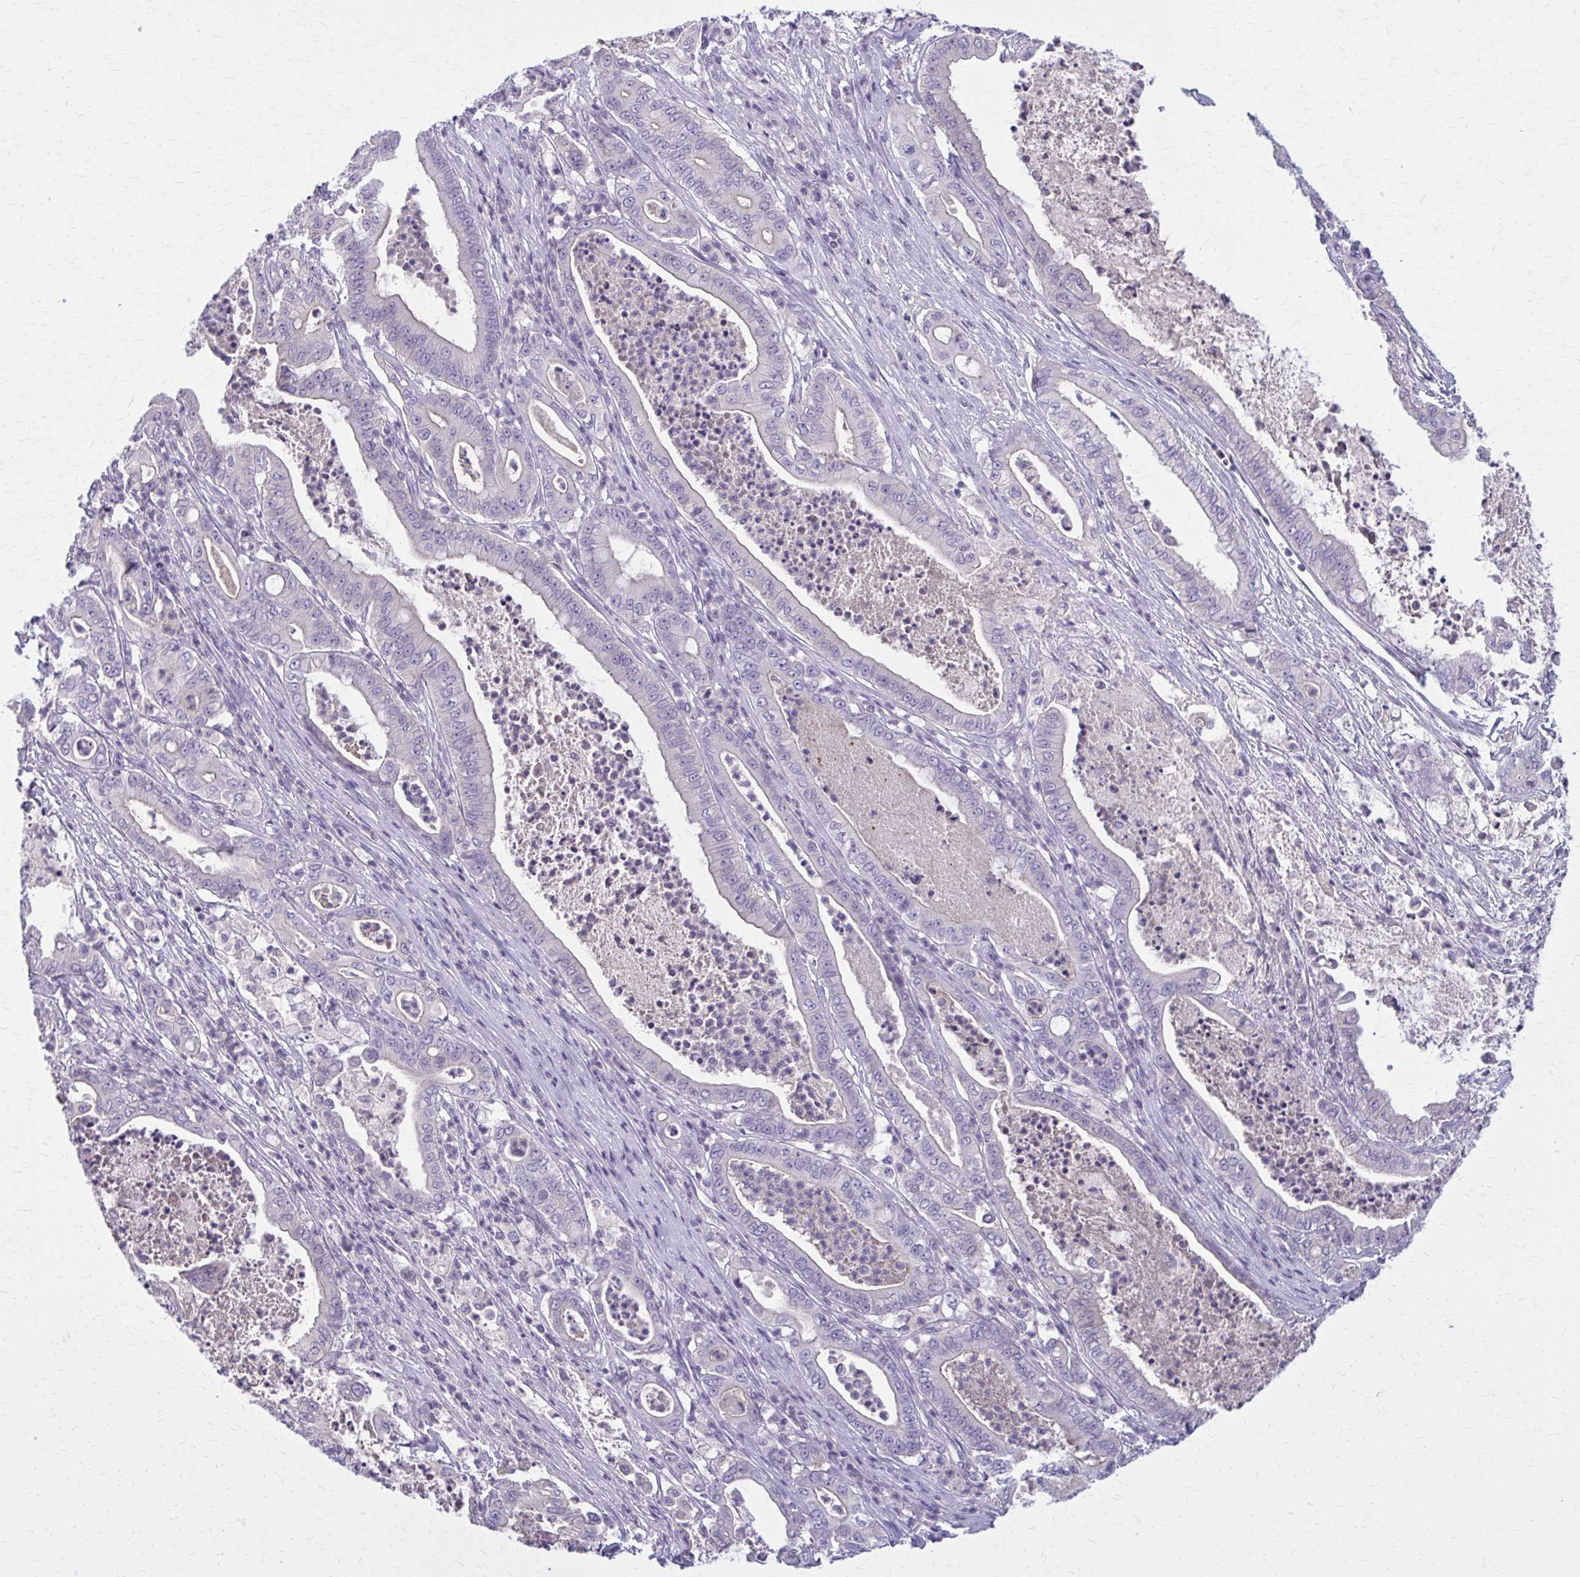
{"staining": {"intensity": "negative", "quantity": "none", "location": "none"}, "tissue": "pancreatic cancer", "cell_type": "Tumor cells", "image_type": "cancer", "snomed": [{"axis": "morphology", "description": "Adenocarcinoma, NOS"}, {"axis": "topography", "description": "Pancreas"}], "caption": "Image shows no significant protein staining in tumor cells of pancreatic cancer (adenocarcinoma).", "gene": "OR4A47", "patient": {"sex": "male", "age": 71}}